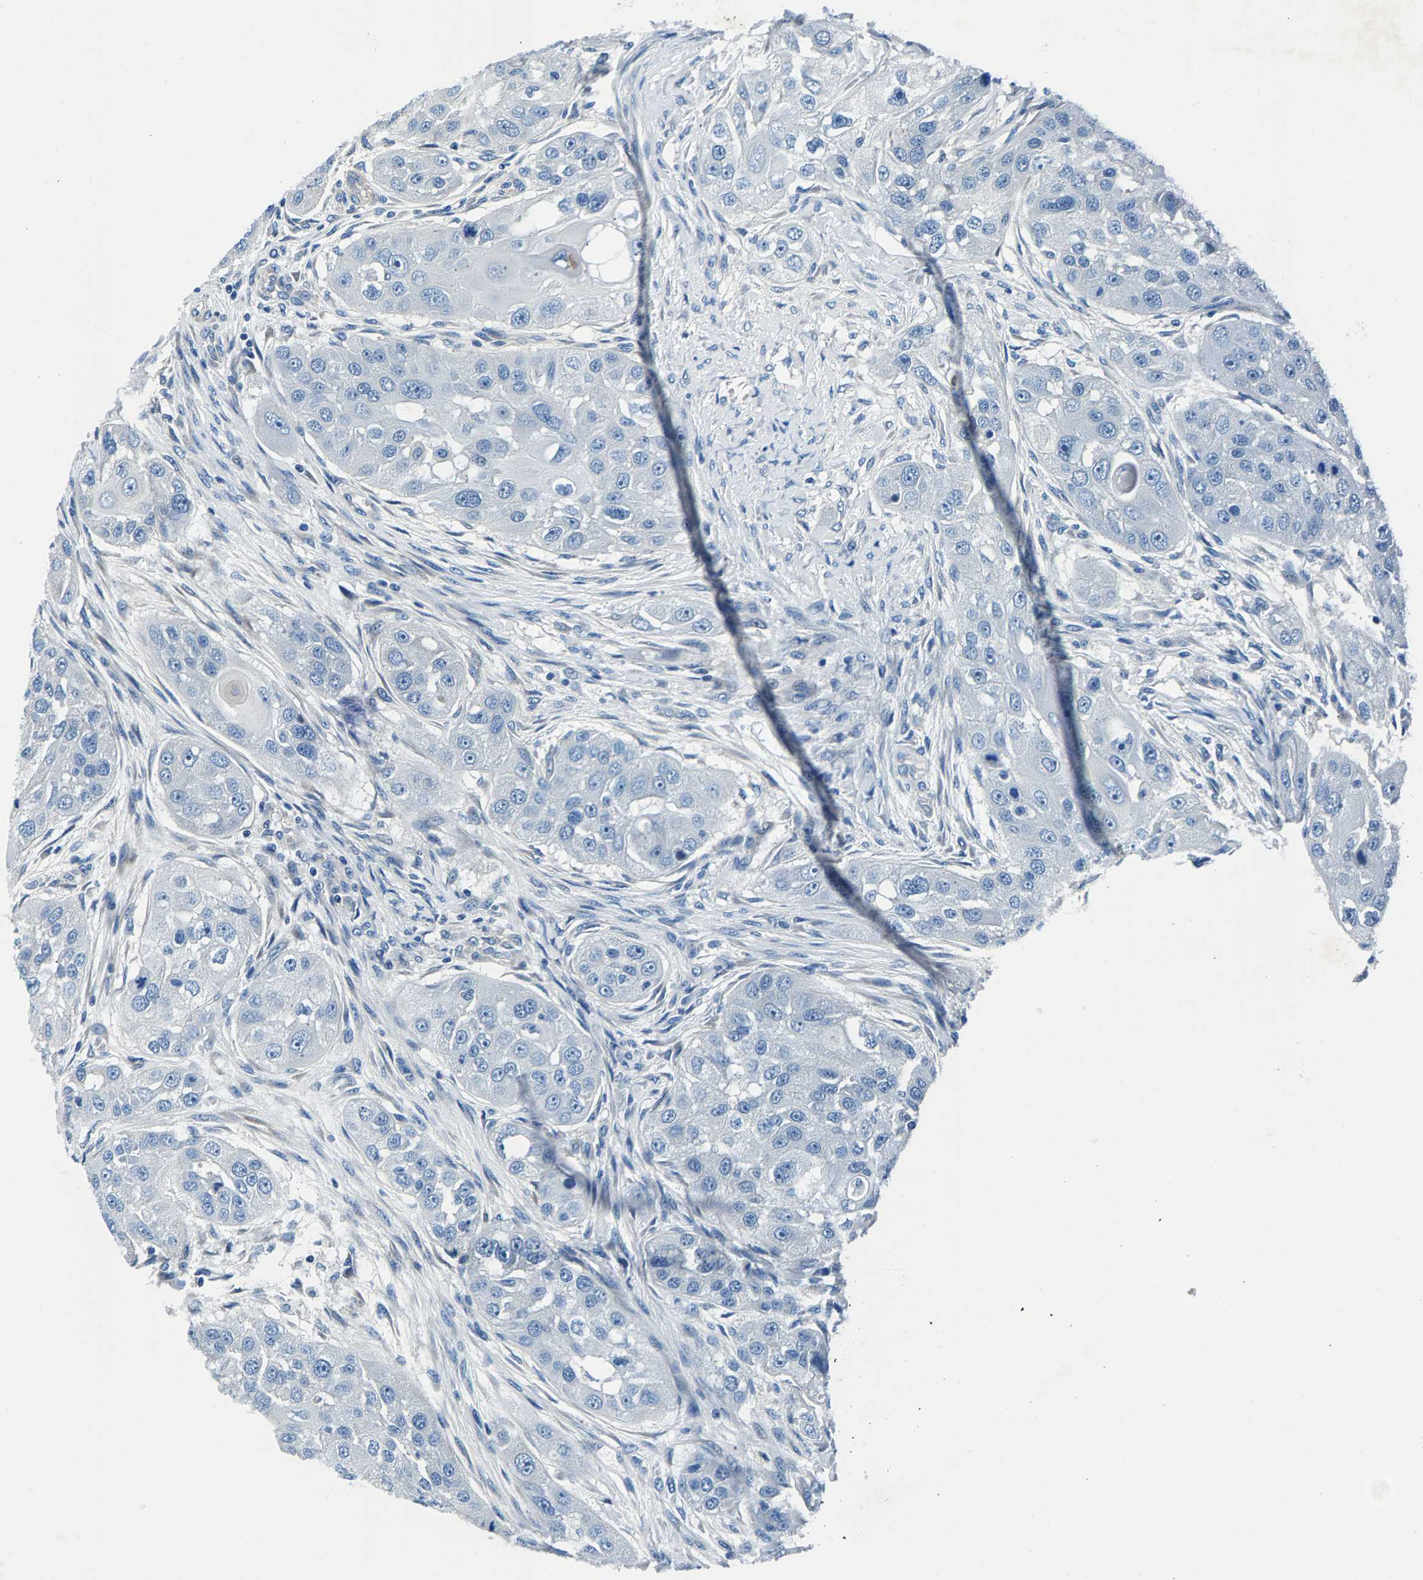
{"staining": {"intensity": "negative", "quantity": "none", "location": "none"}, "tissue": "head and neck cancer", "cell_type": "Tumor cells", "image_type": "cancer", "snomed": [{"axis": "morphology", "description": "Normal tissue, NOS"}, {"axis": "morphology", "description": "Squamous cell carcinoma, NOS"}, {"axis": "topography", "description": "Skeletal muscle"}, {"axis": "topography", "description": "Head-Neck"}], "caption": "Squamous cell carcinoma (head and neck) stained for a protein using immunohistochemistry shows no staining tumor cells.", "gene": "CDRT4", "patient": {"sex": "male", "age": 51}}